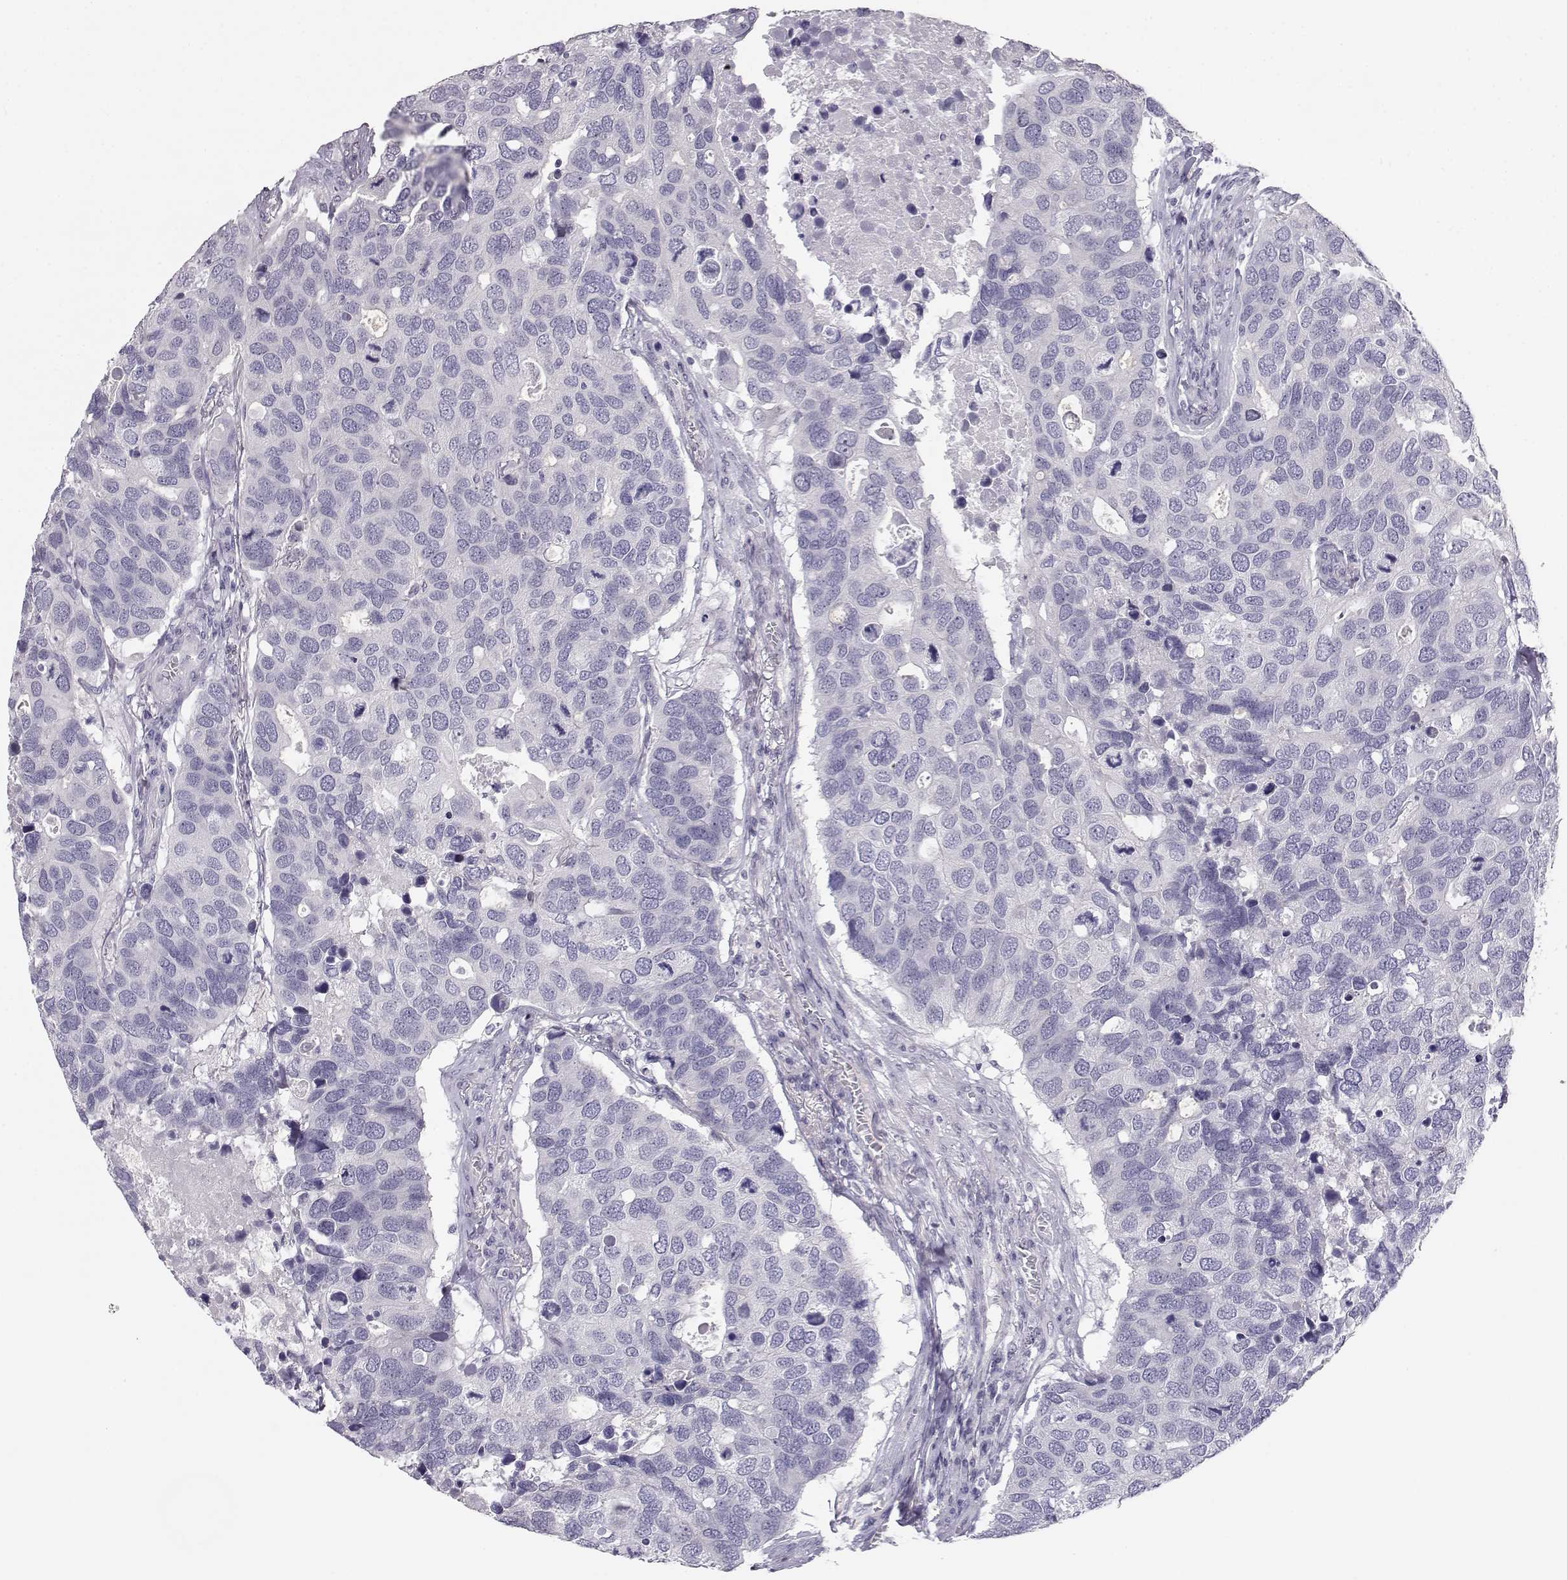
{"staining": {"intensity": "negative", "quantity": "none", "location": "none"}, "tissue": "breast cancer", "cell_type": "Tumor cells", "image_type": "cancer", "snomed": [{"axis": "morphology", "description": "Duct carcinoma"}, {"axis": "topography", "description": "Breast"}], "caption": "High magnification brightfield microscopy of breast cancer stained with DAB (3,3'-diaminobenzidine) (brown) and counterstained with hematoxylin (blue): tumor cells show no significant expression. (Stains: DAB (3,3'-diaminobenzidine) immunohistochemistry (IHC) with hematoxylin counter stain, Microscopy: brightfield microscopy at high magnification).", "gene": "MYCBPAP", "patient": {"sex": "female", "age": 83}}